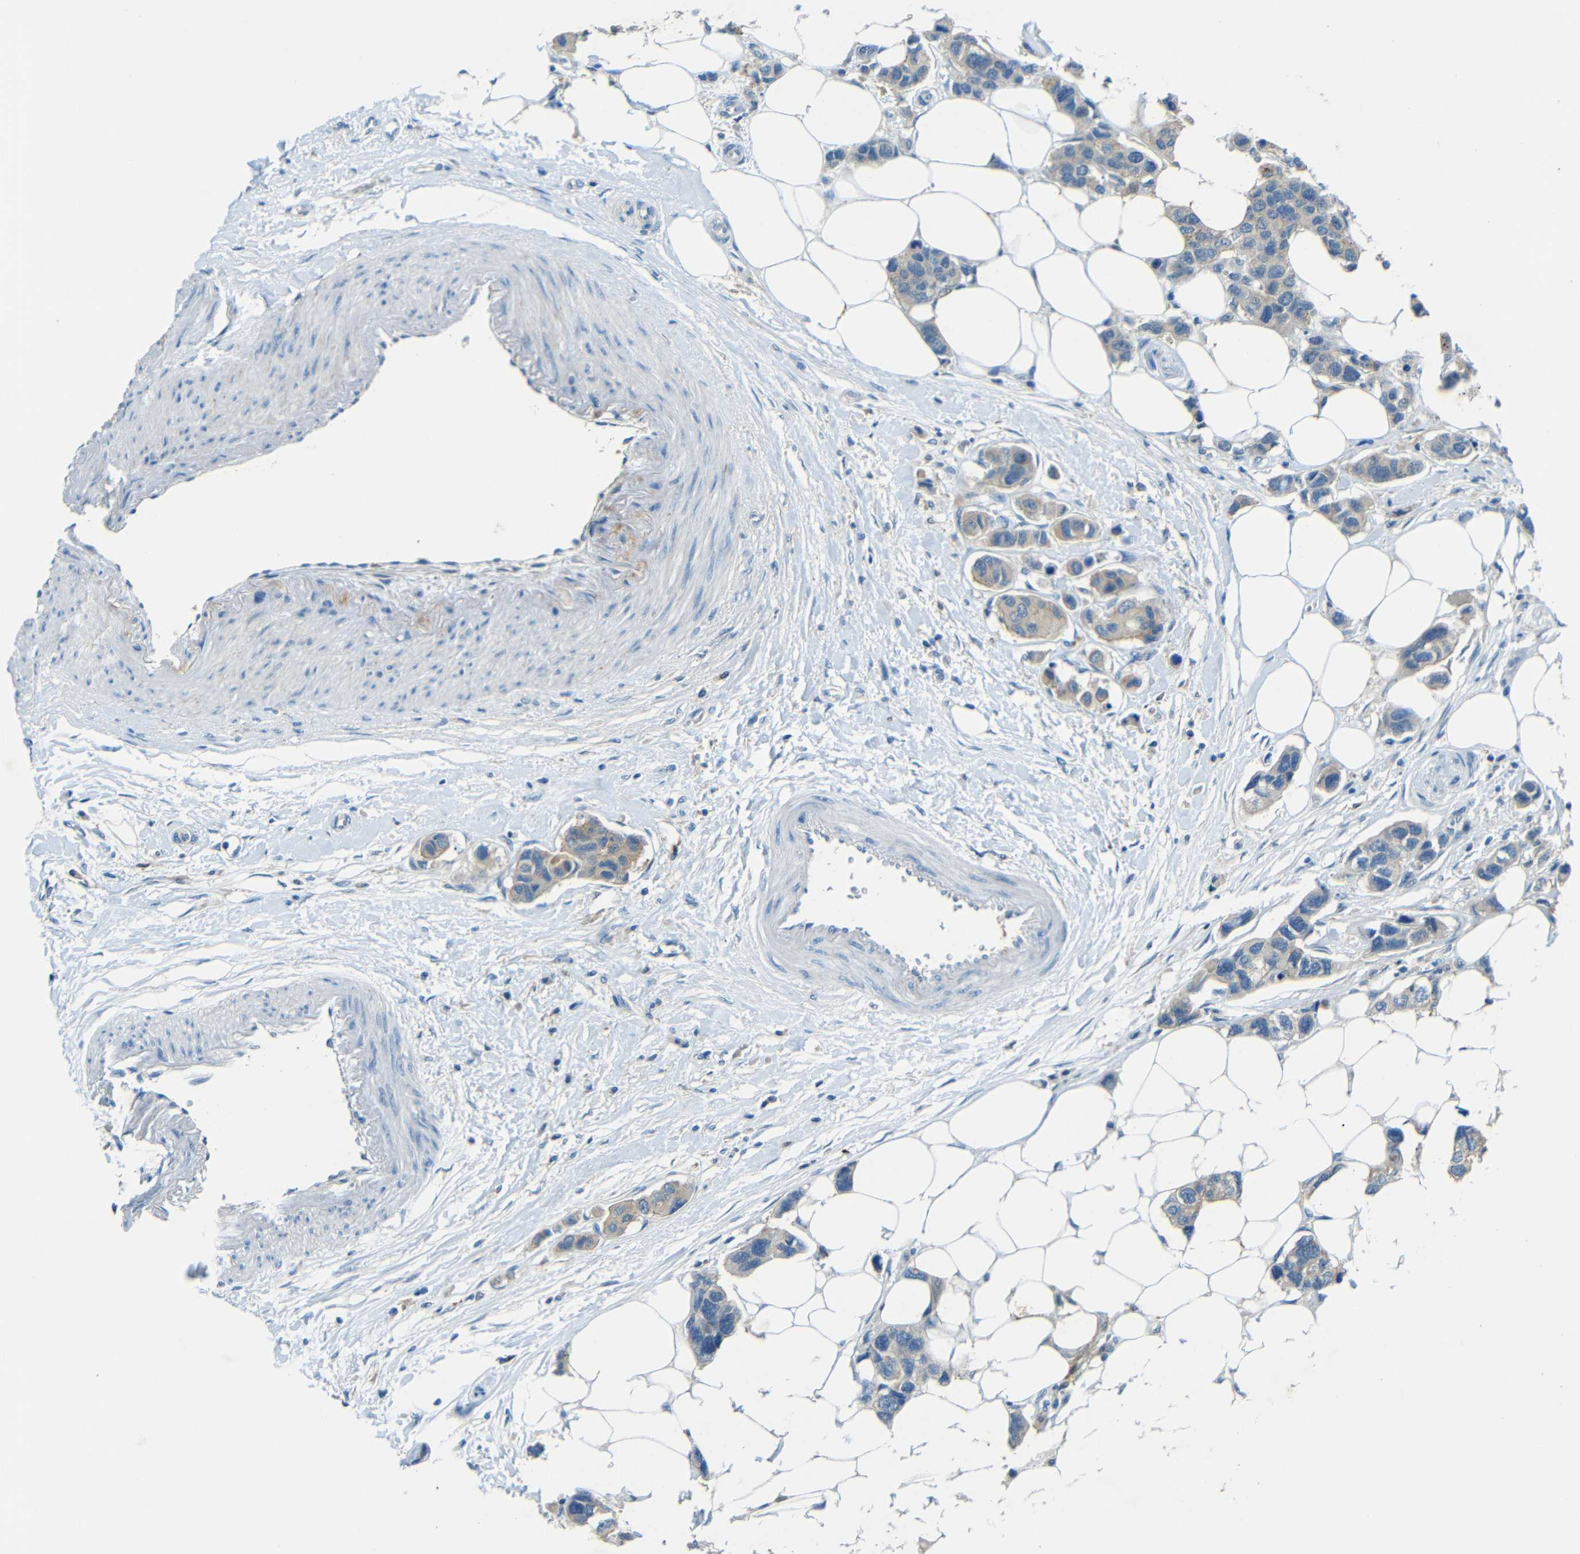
{"staining": {"intensity": "weak", "quantity": "25%-75%", "location": "cytoplasmic/membranous"}, "tissue": "breast cancer", "cell_type": "Tumor cells", "image_type": "cancer", "snomed": [{"axis": "morphology", "description": "Normal tissue, NOS"}, {"axis": "morphology", "description": "Duct carcinoma"}, {"axis": "topography", "description": "Breast"}], "caption": "Breast infiltrating ductal carcinoma stained for a protein displays weak cytoplasmic/membranous positivity in tumor cells.", "gene": "CYP26B1", "patient": {"sex": "female", "age": 50}}